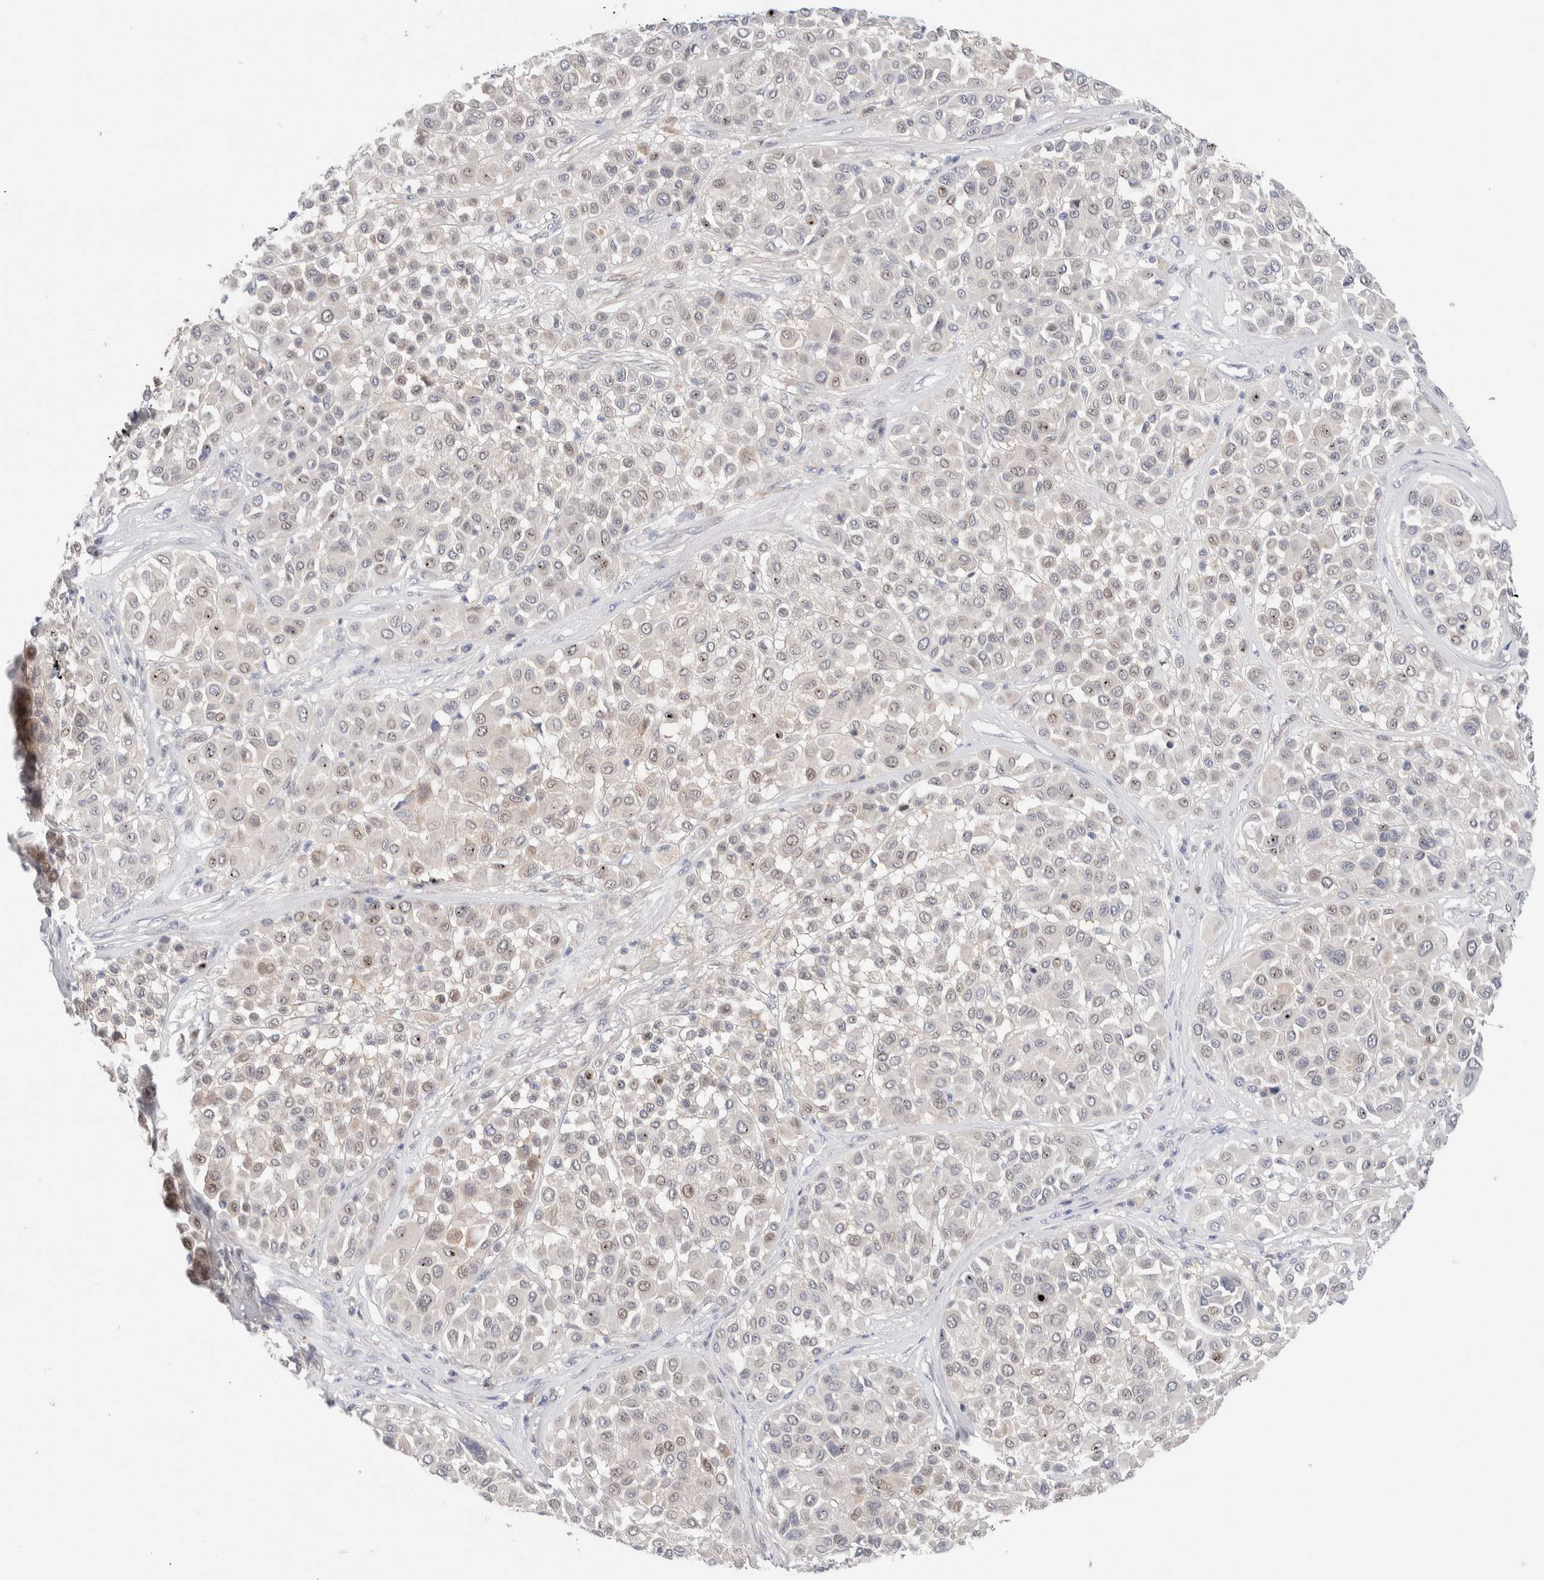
{"staining": {"intensity": "weak", "quantity": "25%-75%", "location": "cytoplasmic/membranous,nuclear"}, "tissue": "melanoma", "cell_type": "Tumor cells", "image_type": "cancer", "snomed": [{"axis": "morphology", "description": "Malignant melanoma, Metastatic site"}, {"axis": "topography", "description": "Soft tissue"}], "caption": "Immunohistochemistry (IHC) staining of malignant melanoma (metastatic site), which demonstrates low levels of weak cytoplasmic/membranous and nuclear expression in approximately 25%-75% of tumor cells indicating weak cytoplasmic/membranous and nuclear protein expression. The staining was performed using DAB (3,3'-diaminobenzidine) (brown) for protein detection and nuclei were counterstained in hematoxylin (blue).", "gene": "DNAJB6", "patient": {"sex": "male", "age": 41}}